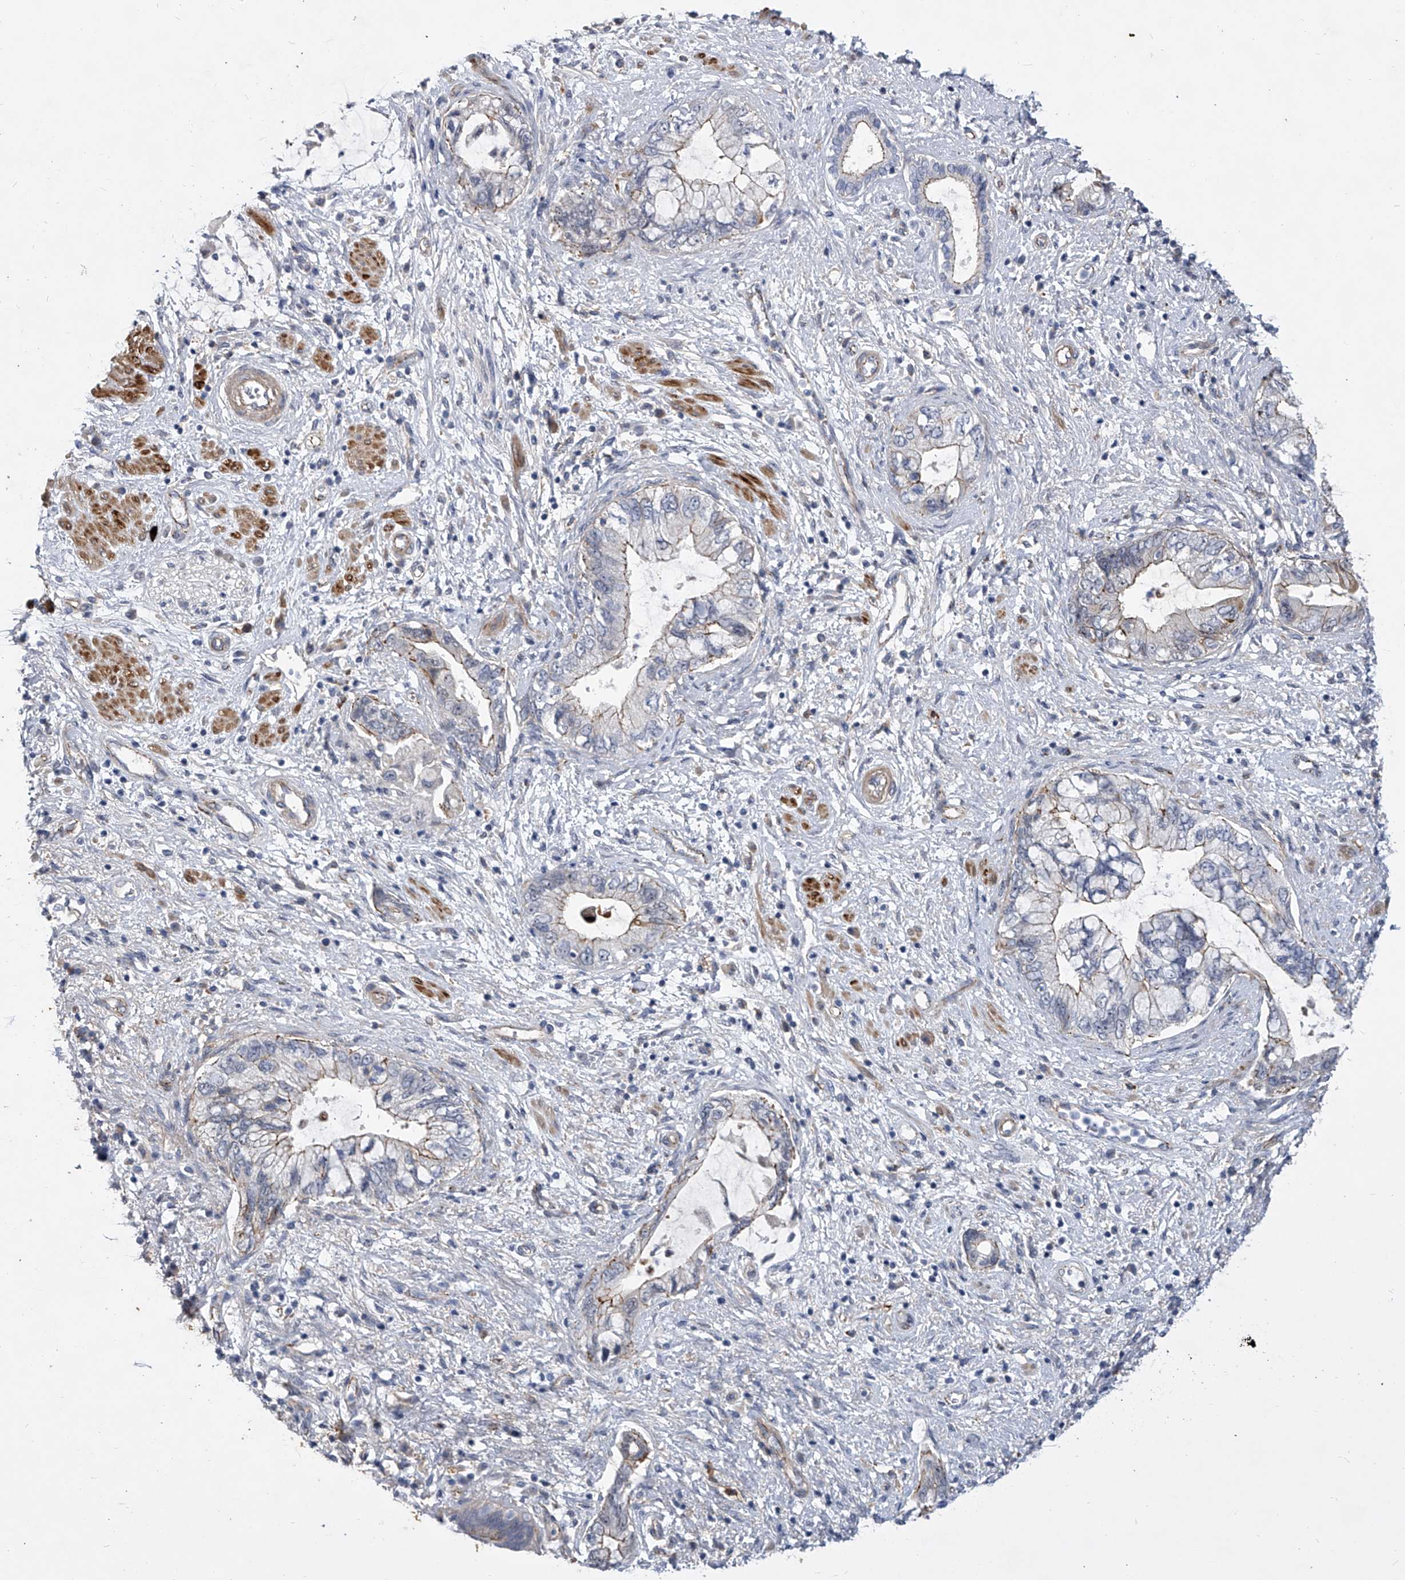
{"staining": {"intensity": "moderate", "quantity": "<25%", "location": "cytoplasmic/membranous"}, "tissue": "pancreatic cancer", "cell_type": "Tumor cells", "image_type": "cancer", "snomed": [{"axis": "morphology", "description": "Adenocarcinoma, NOS"}, {"axis": "topography", "description": "Pancreas"}], "caption": "The histopathology image exhibits staining of adenocarcinoma (pancreatic), revealing moderate cytoplasmic/membranous protein expression (brown color) within tumor cells. (Stains: DAB (3,3'-diaminobenzidine) in brown, nuclei in blue, Microscopy: brightfield microscopy at high magnification).", "gene": "MINDY4", "patient": {"sex": "female", "age": 73}}